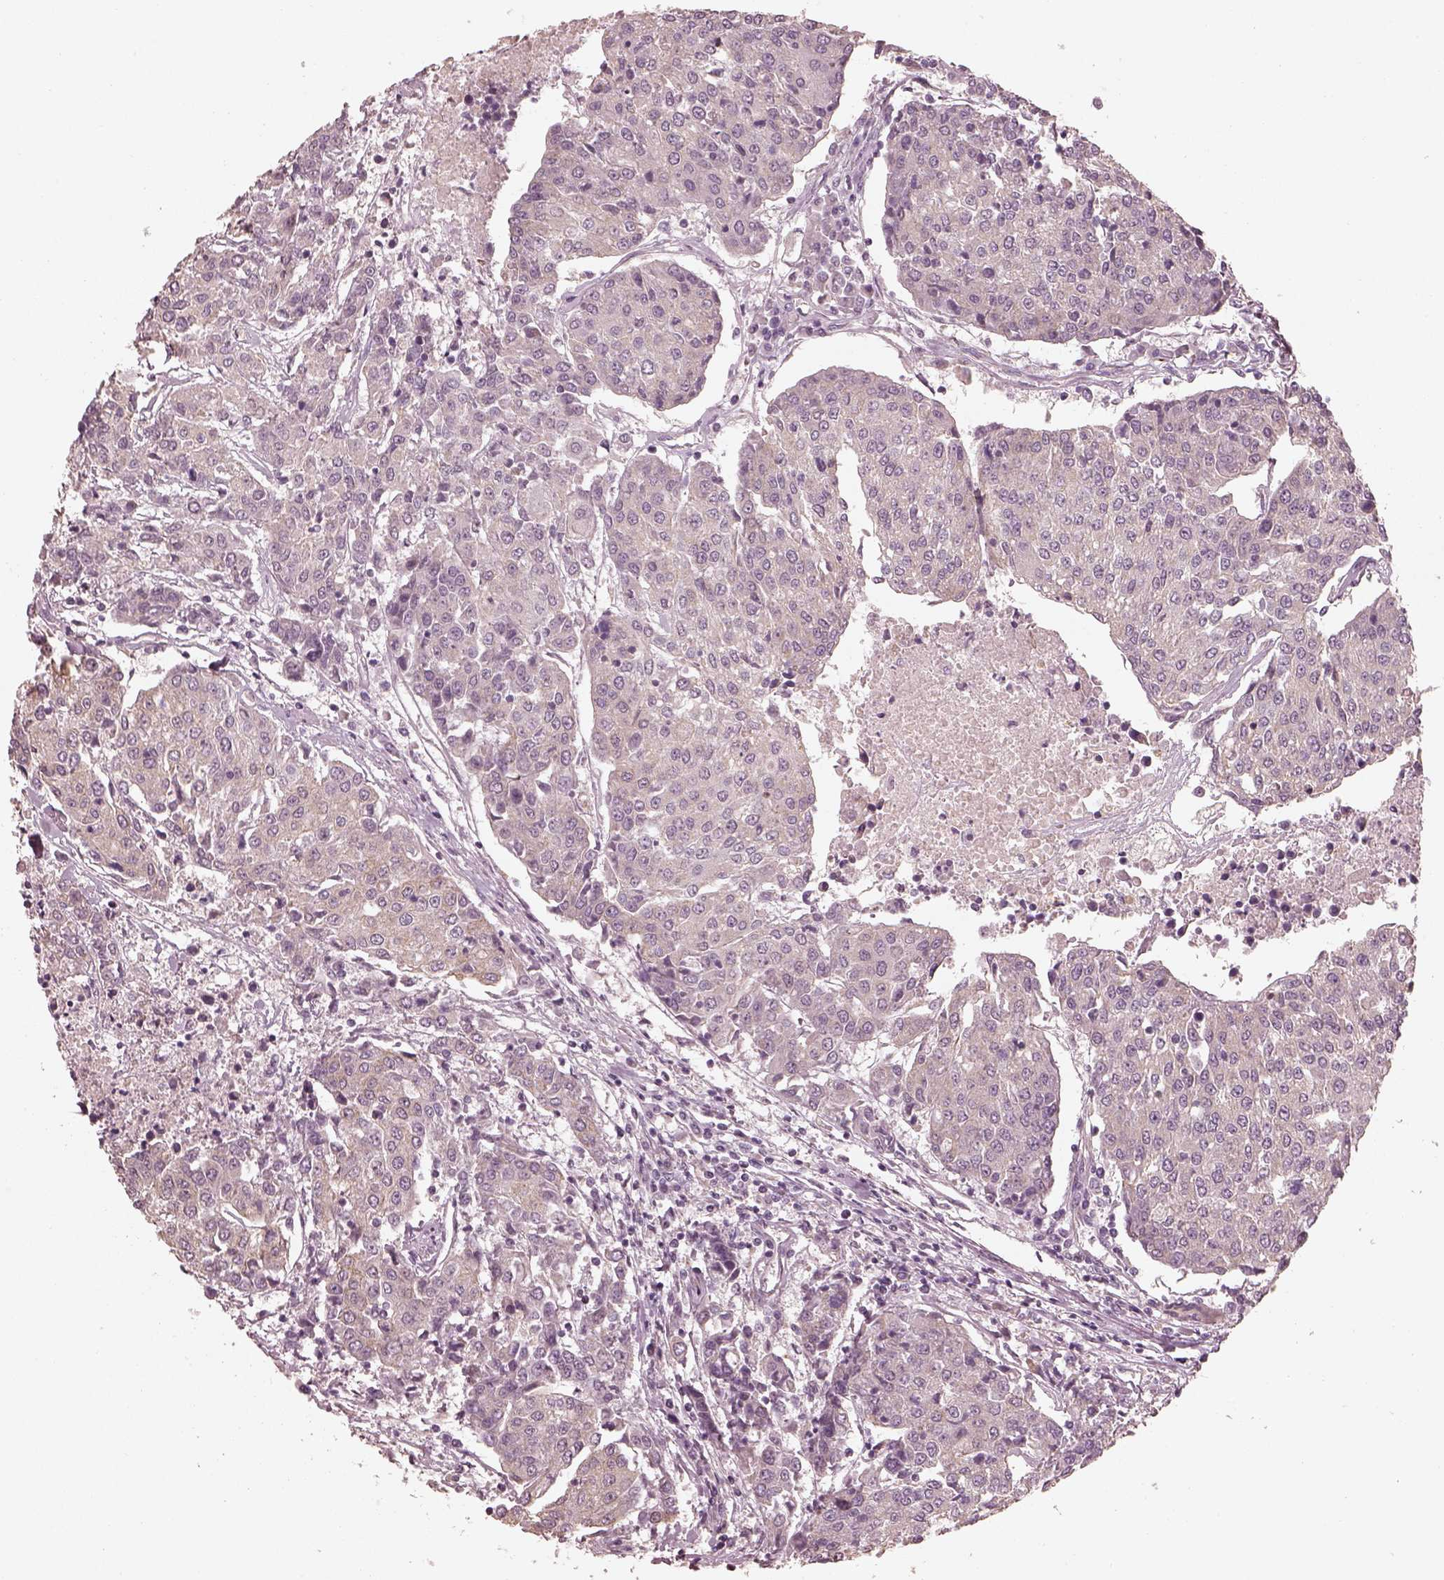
{"staining": {"intensity": "negative", "quantity": "none", "location": "none"}, "tissue": "urothelial cancer", "cell_type": "Tumor cells", "image_type": "cancer", "snomed": [{"axis": "morphology", "description": "Urothelial carcinoma, High grade"}, {"axis": "topography", "description": "Urinary bladder"}], "caption": "Urothelial cancer was stained to show a protein in brown. There is no significant staining in tumor cells. (Stains: DAB IHC with hematoxylin counter stain, Microscopy: brightfield microscopy at high magnification).", "gene": "SLC25A46", "patient": {"sex": "female", "age": 85}}